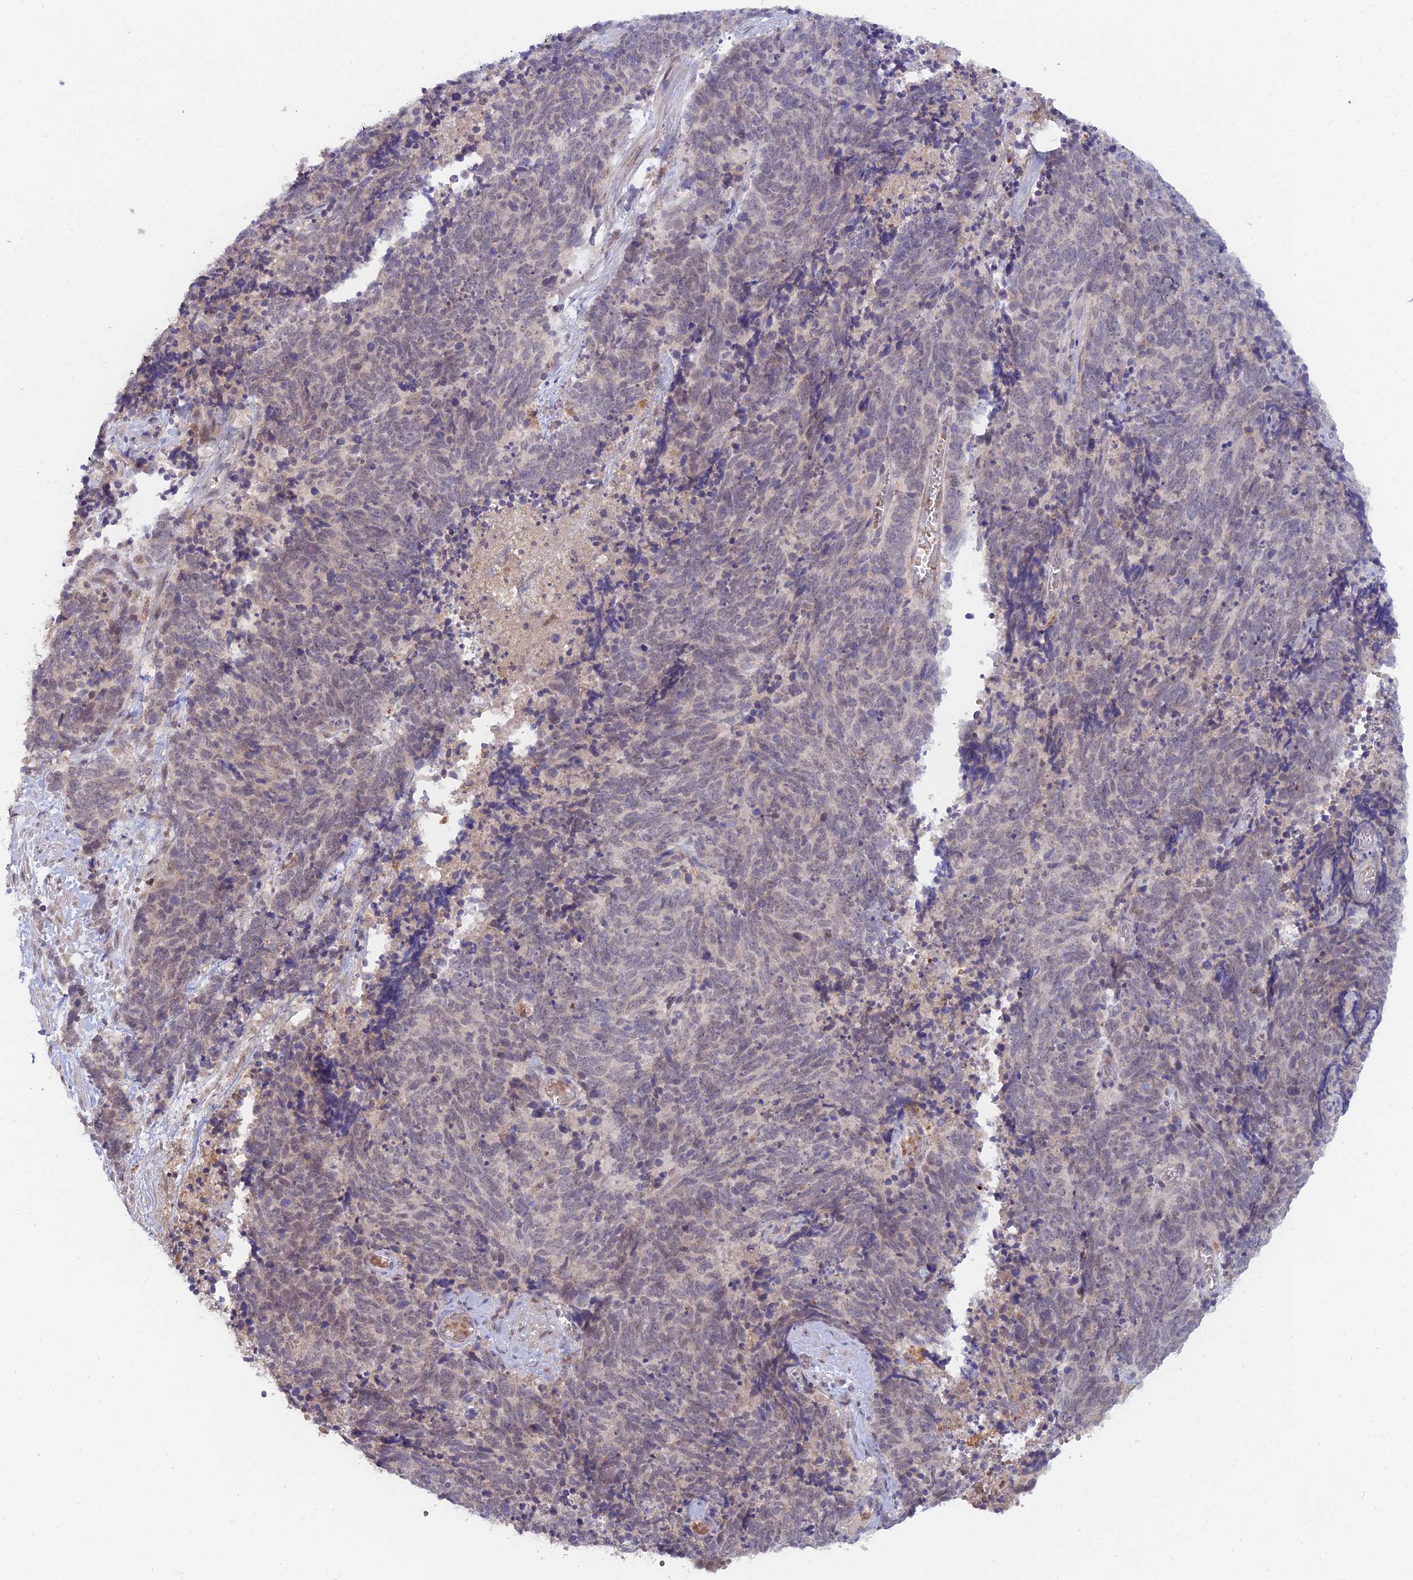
{"staining": {"intensity": "negative", "quantity": "none", "location": "none"}, "tissue": "cervical cancer", "cell_type": "Tumor cells", "image_type": "cancer", "snomed": [{"axis": "morphology", "description": "Squamous cell carcinoma, NOS"}, {"axis": "topography", "description": "Cervix"}], "caption": "Cervical cancer (squamous cell carcinoma) was stained to show a protein in brown. There is no significant expression in tumor cells.", "gene": "WDR43", "patient": {"sex": "female", "age": 29}}